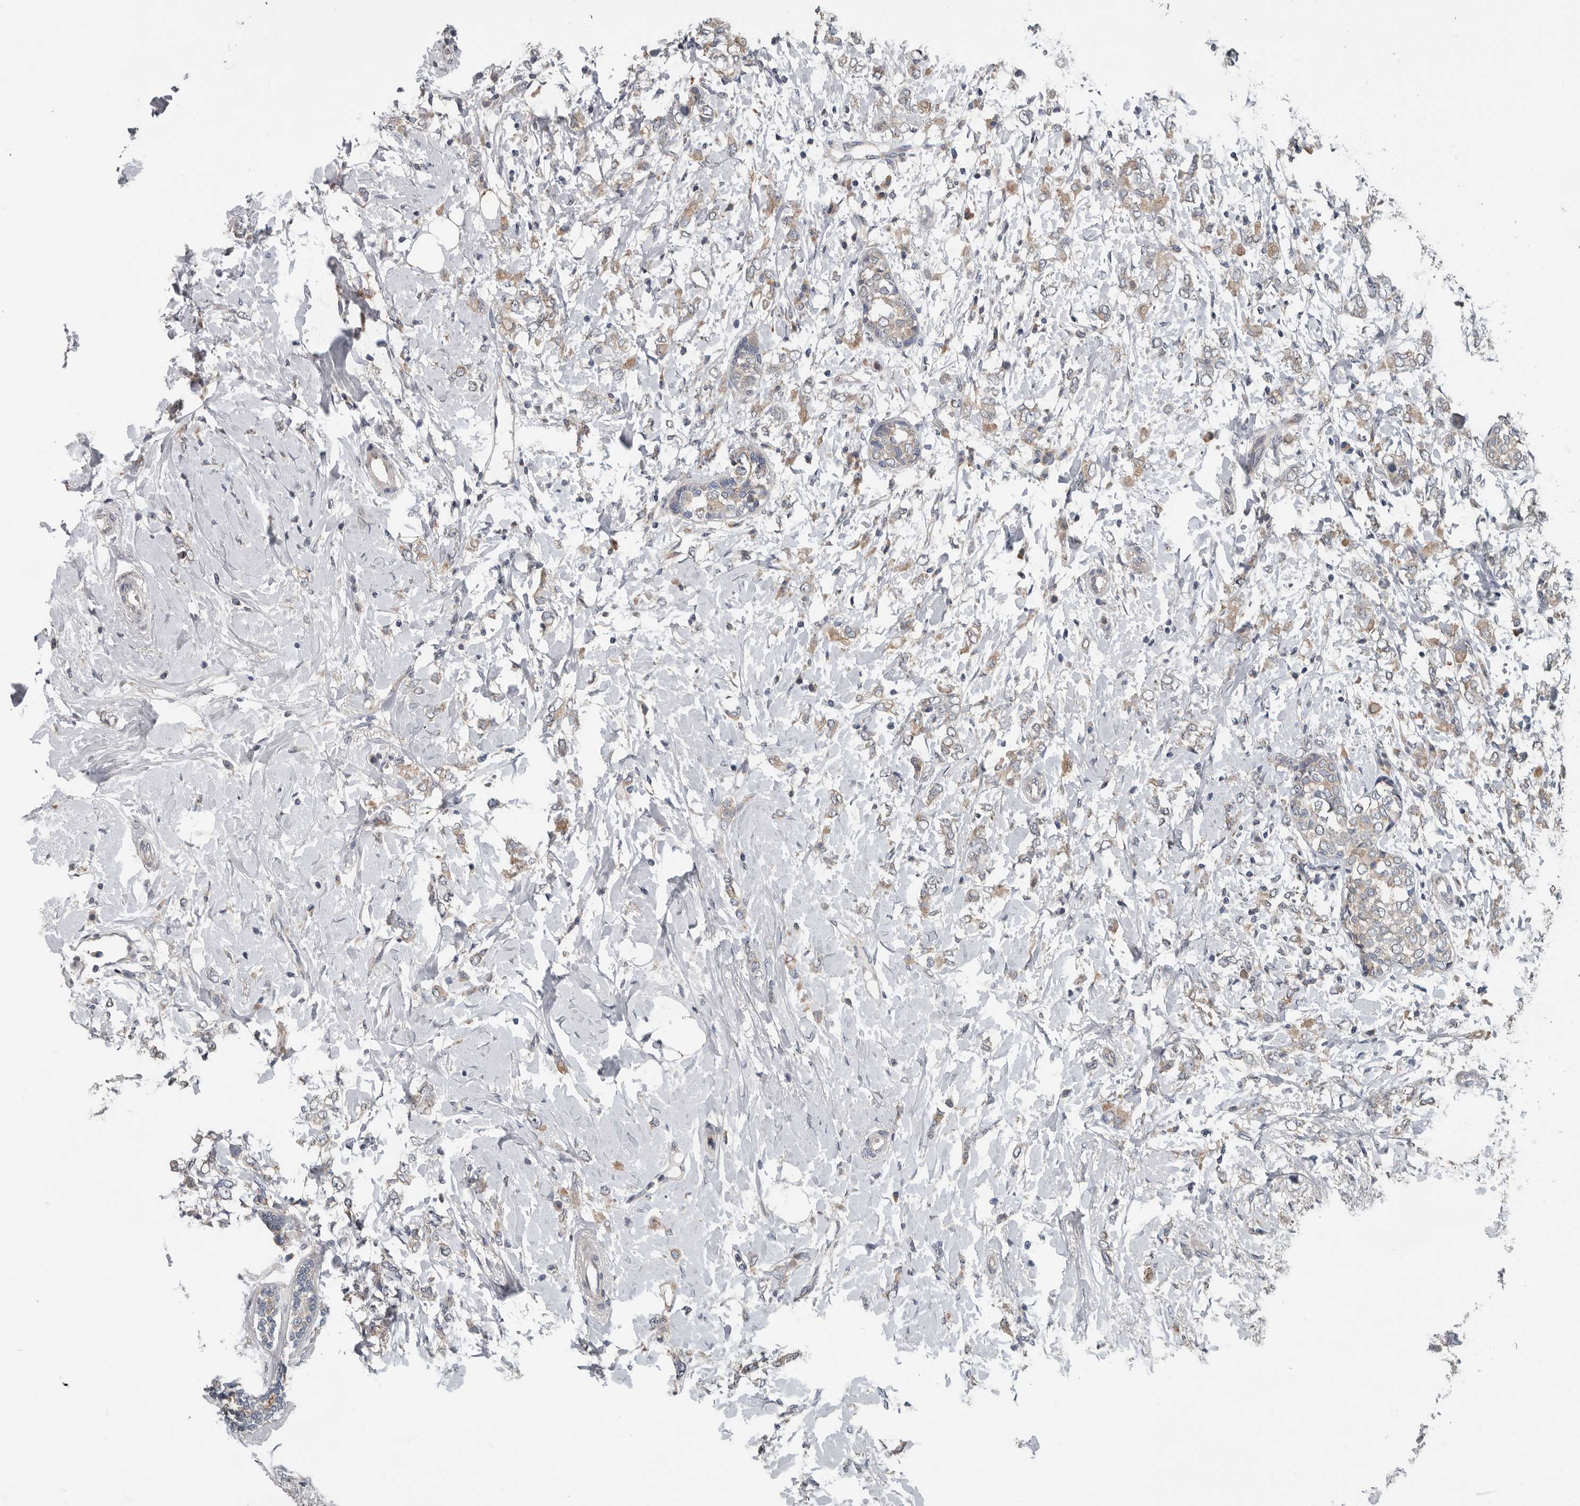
{"staining": {"intensity": "weak", "quantity": ">75%", "location": "cytoplasmic/membranous"}, "tissue": "breast cancer", "cell_type": "Tumor cells", "image_type": "cancer", "snomed": [{"axis": "morphology", "description": "Normal tissue, NOS"}, {"axis": "morphology", "description": "Lobular carcinoma"}, {"axis": "topography", "description": "Breast"}], "caption": "DAB (3,3'-diaminobenzidine) immunohistochemical staining of breast cancer (lobular carcinoma) demonstrates weak cytoplasmic/membranous protein positivity in about >75% of tumor cells.", "gene": "TMEM199", "patient": {"sex": "female", "age": 47}}